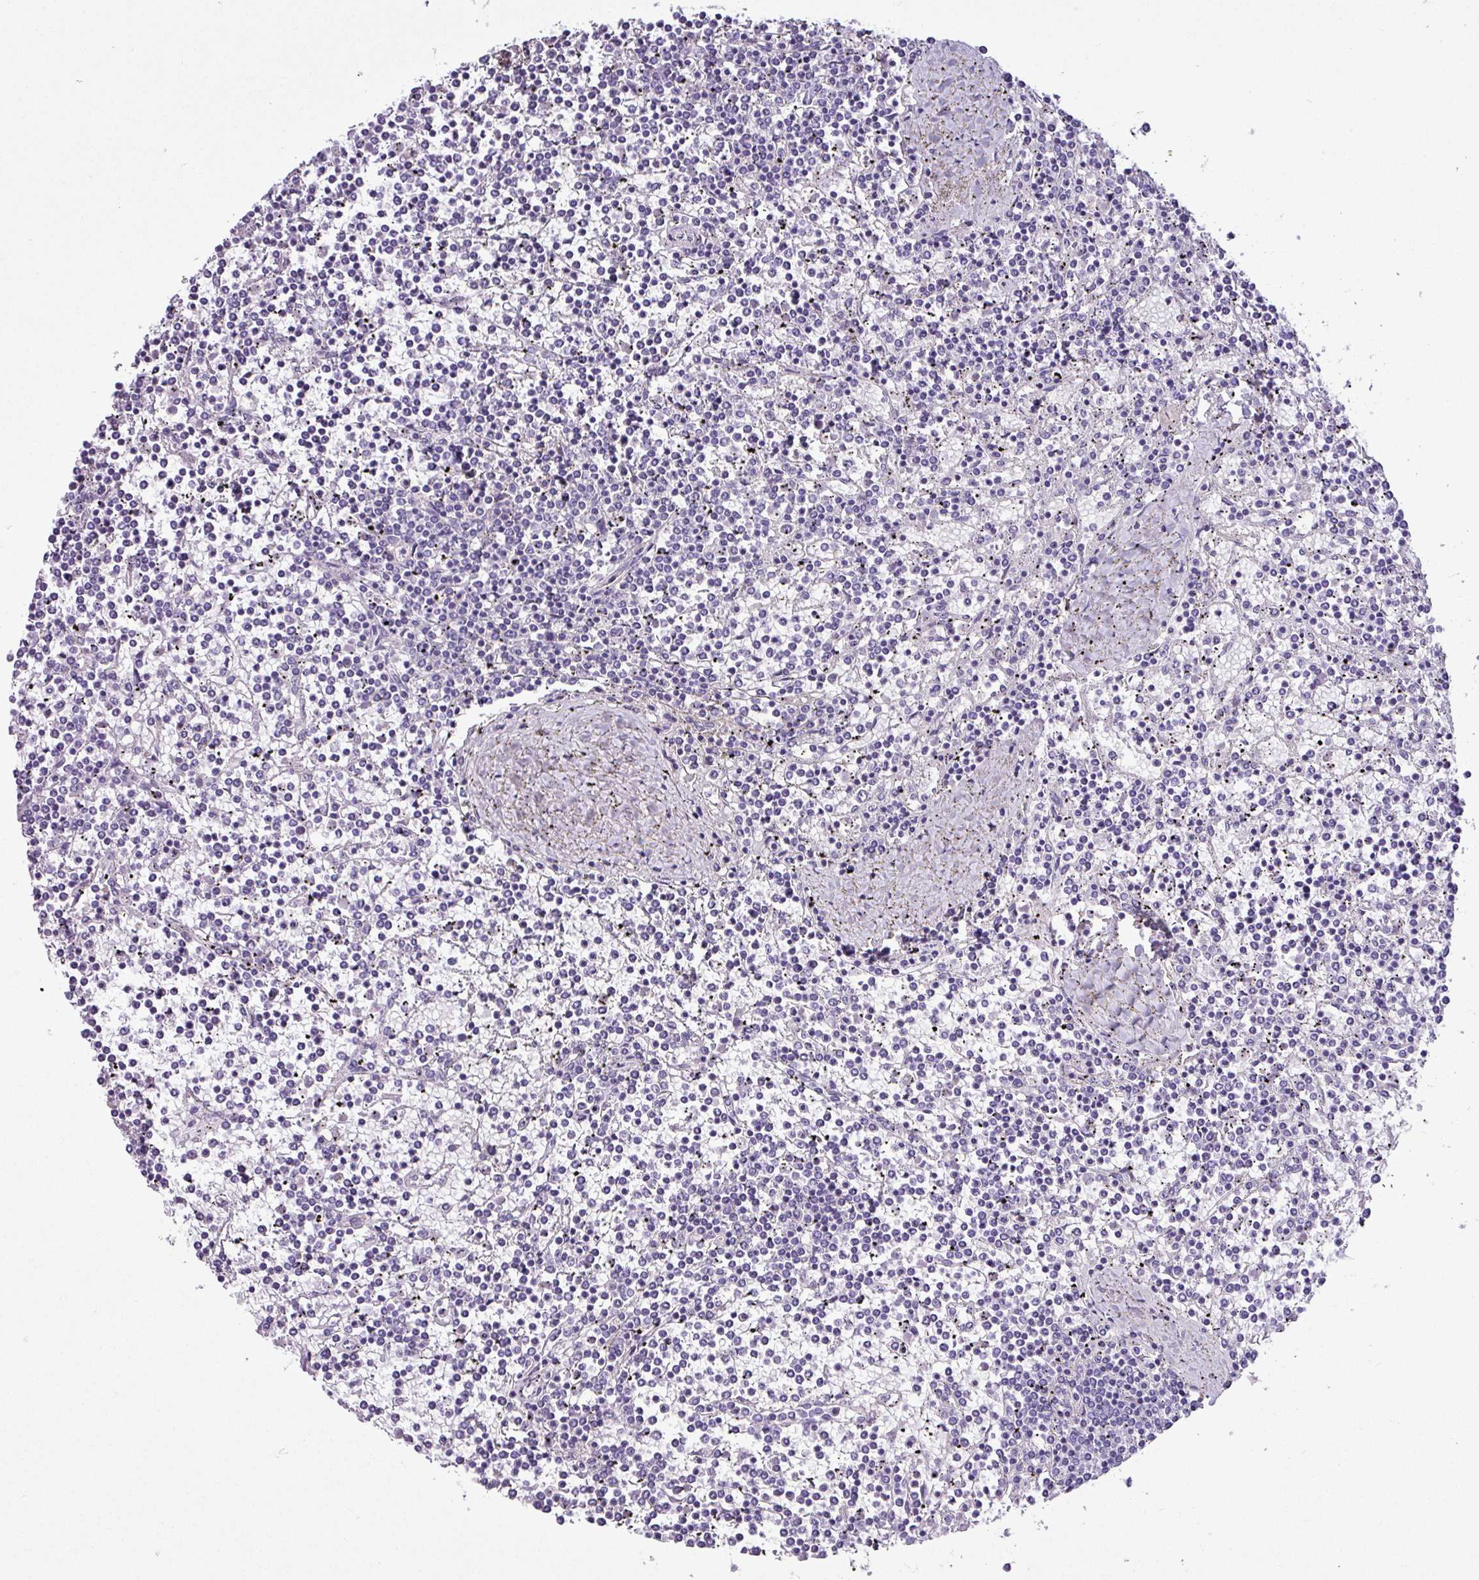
{"staining": {"intensity": "negative", "quantity": "none", "location": "none"}, "tissue": "lymphoma", "cell_type": "Tumor cells", "image_type": "cancer", "snomed": [{"axis": "morphology", "description": "Malignant lymphoma, non-Hodgkin's type, Low grade"}, {"axis": "topography", "description": "Spleen"}], "caption": "A high-resolution micrograph shows immunohistochemistry staining of lymphoma, which demonstrates no significant positivity in tumor cells. (DAB IHC visualized using brightfield microscopy, high magnification).", "gene": "CYSTM1", "patient": {"sex": "female", "age": 19}}